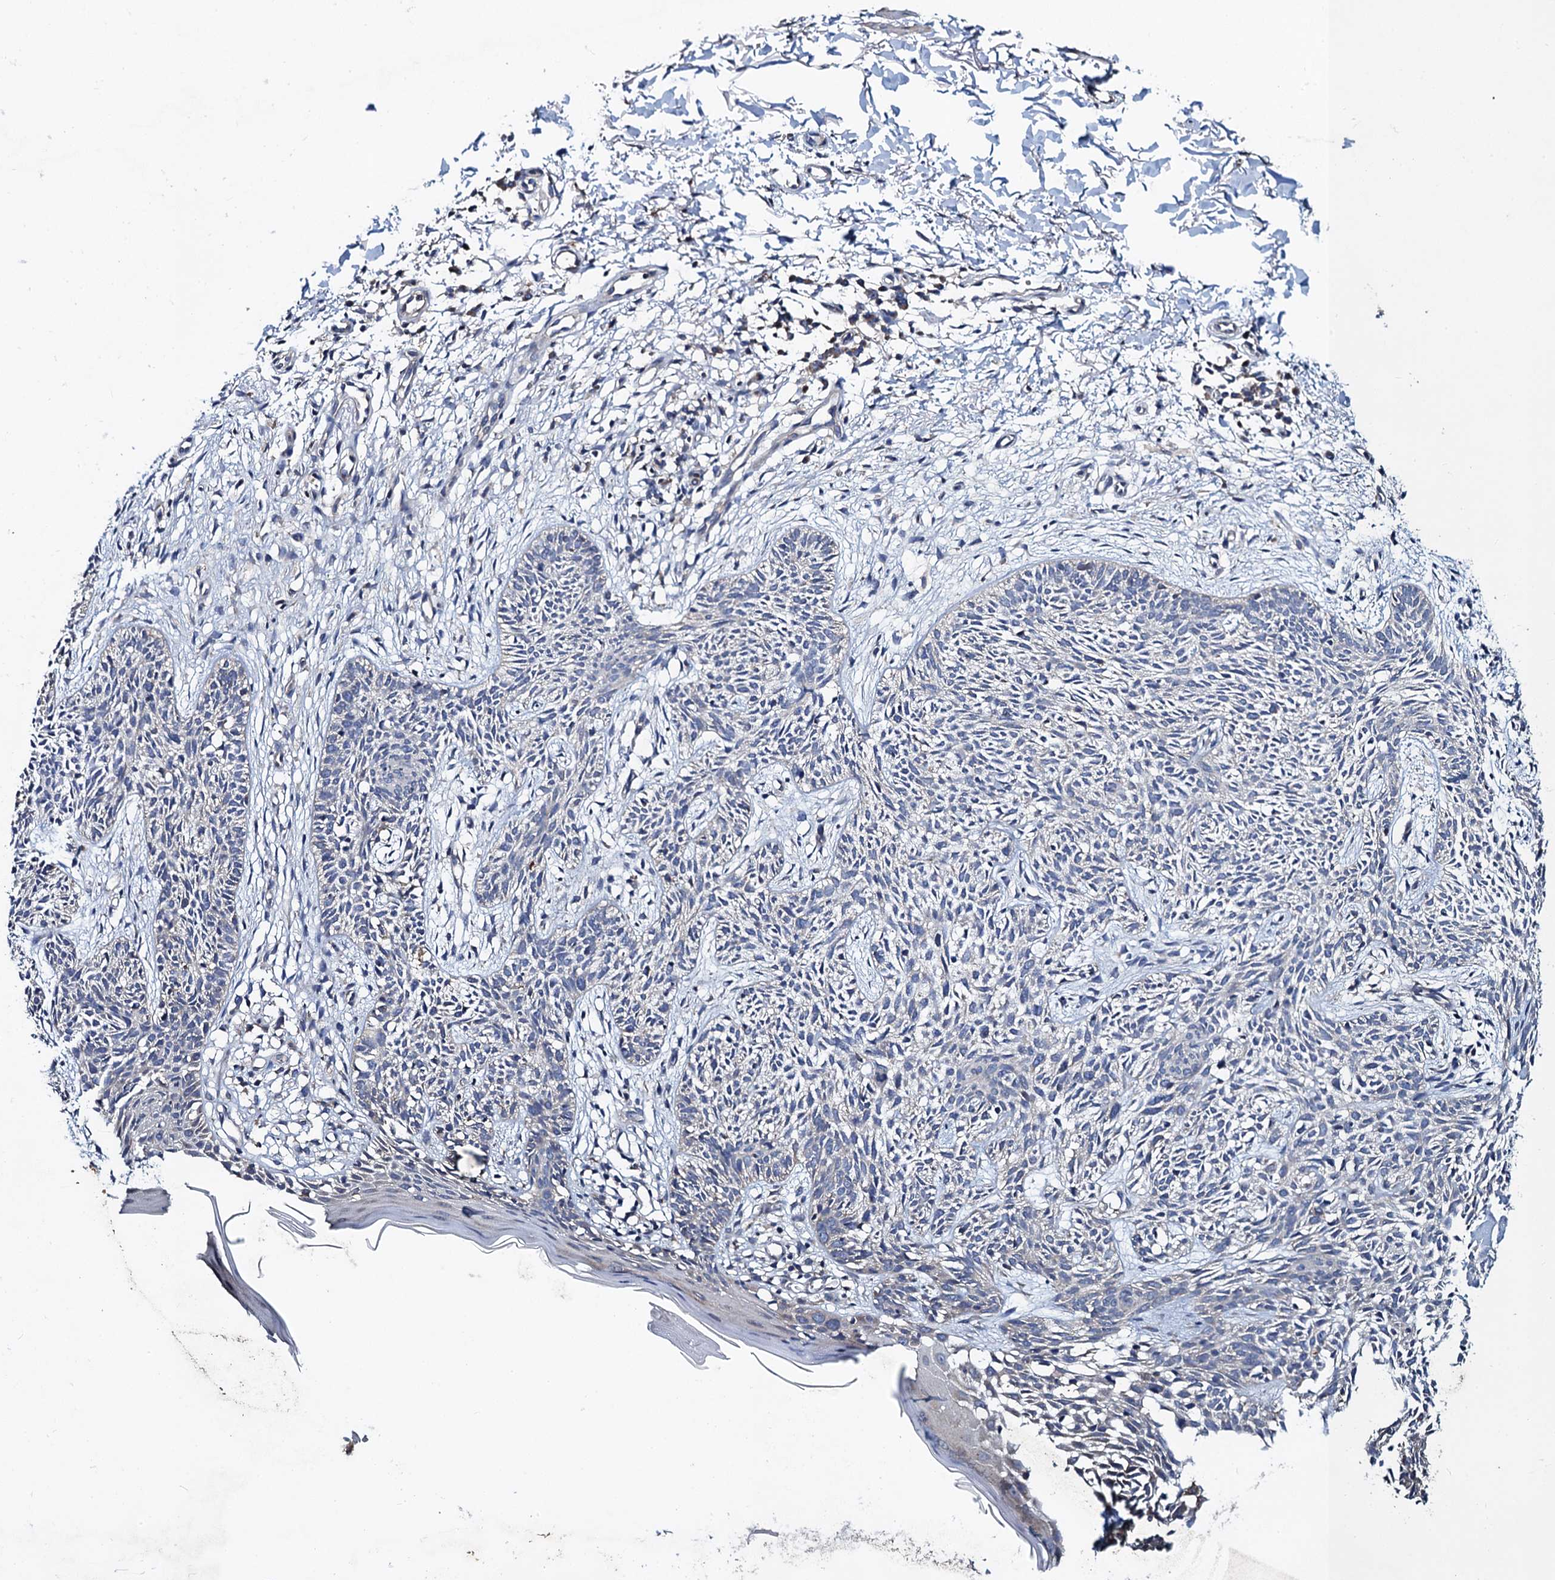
{"staining": {"intensity": "negative", "quantity": "none", "location": "none"}, "tissue": "skin cancer", "cell_type": "Tumor cells", "image_type": "cancer", "snomed": [{"axis": "morphology", "description": "Basal cell carcinoma"}, {"axis": "topography", "description": "Skin"}], "caption": "Image shows no protein staining in tumor cells of basal cell carcinoma (skin) tissue.", "gene": "SNAP29", "patient": {"sex": "female", "age": 66}}